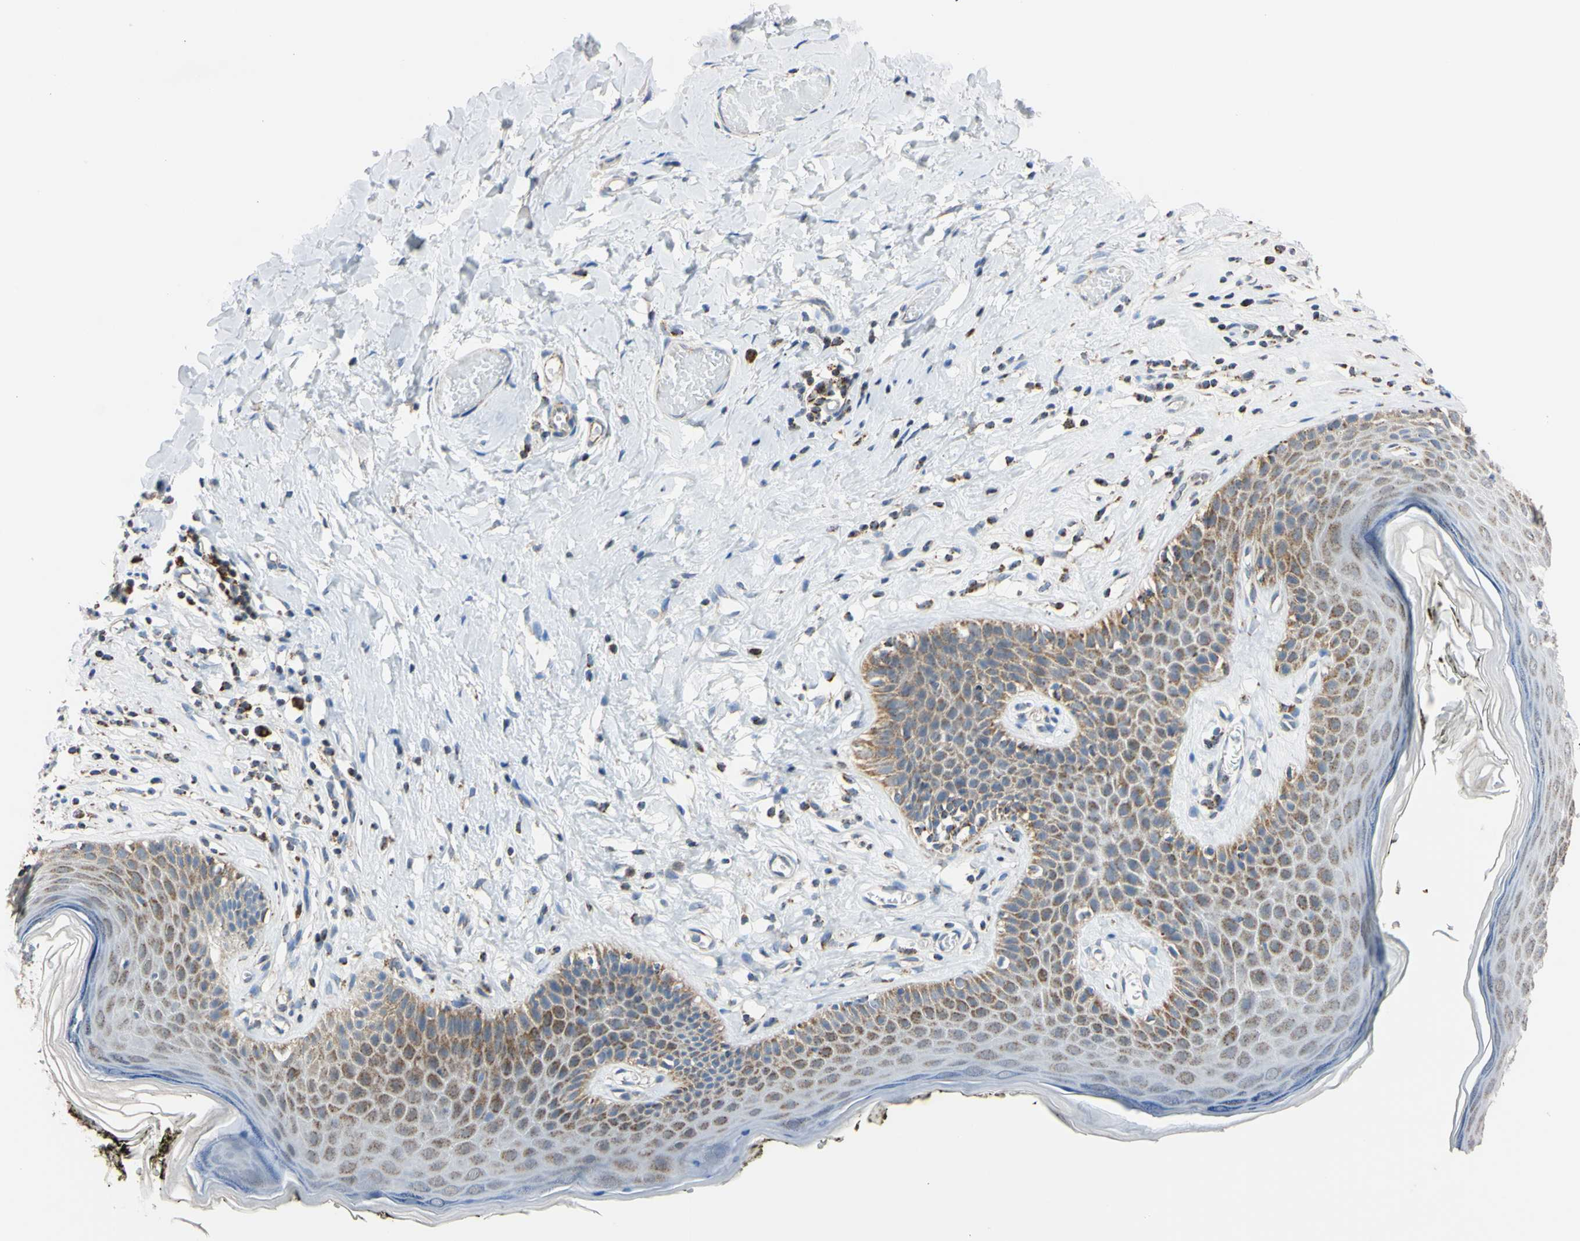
{"staining": {"intensity": "moderate", "quantity": ">75%", "location": "cytoplasmic/membranous"}, "tissue": "skin", "cell_type": "Epidermal cells", "image_type": "normal", "snomed": [{"axis": "morphology", "description": "Normal tissue, NOS"}, {"axis": "morphology", "description": "Inflammation, NOS"}, {"axis": "topography", "description": "Vulva"}], "caption": "The micrograph shows immunohistochemical staining of benign skin. There is moderate cytoplasmic/membranous positivity is present in about >75% of epidermal cells.", "gene": "CLPP", "patient": {"sex": "female", "age": 84}}